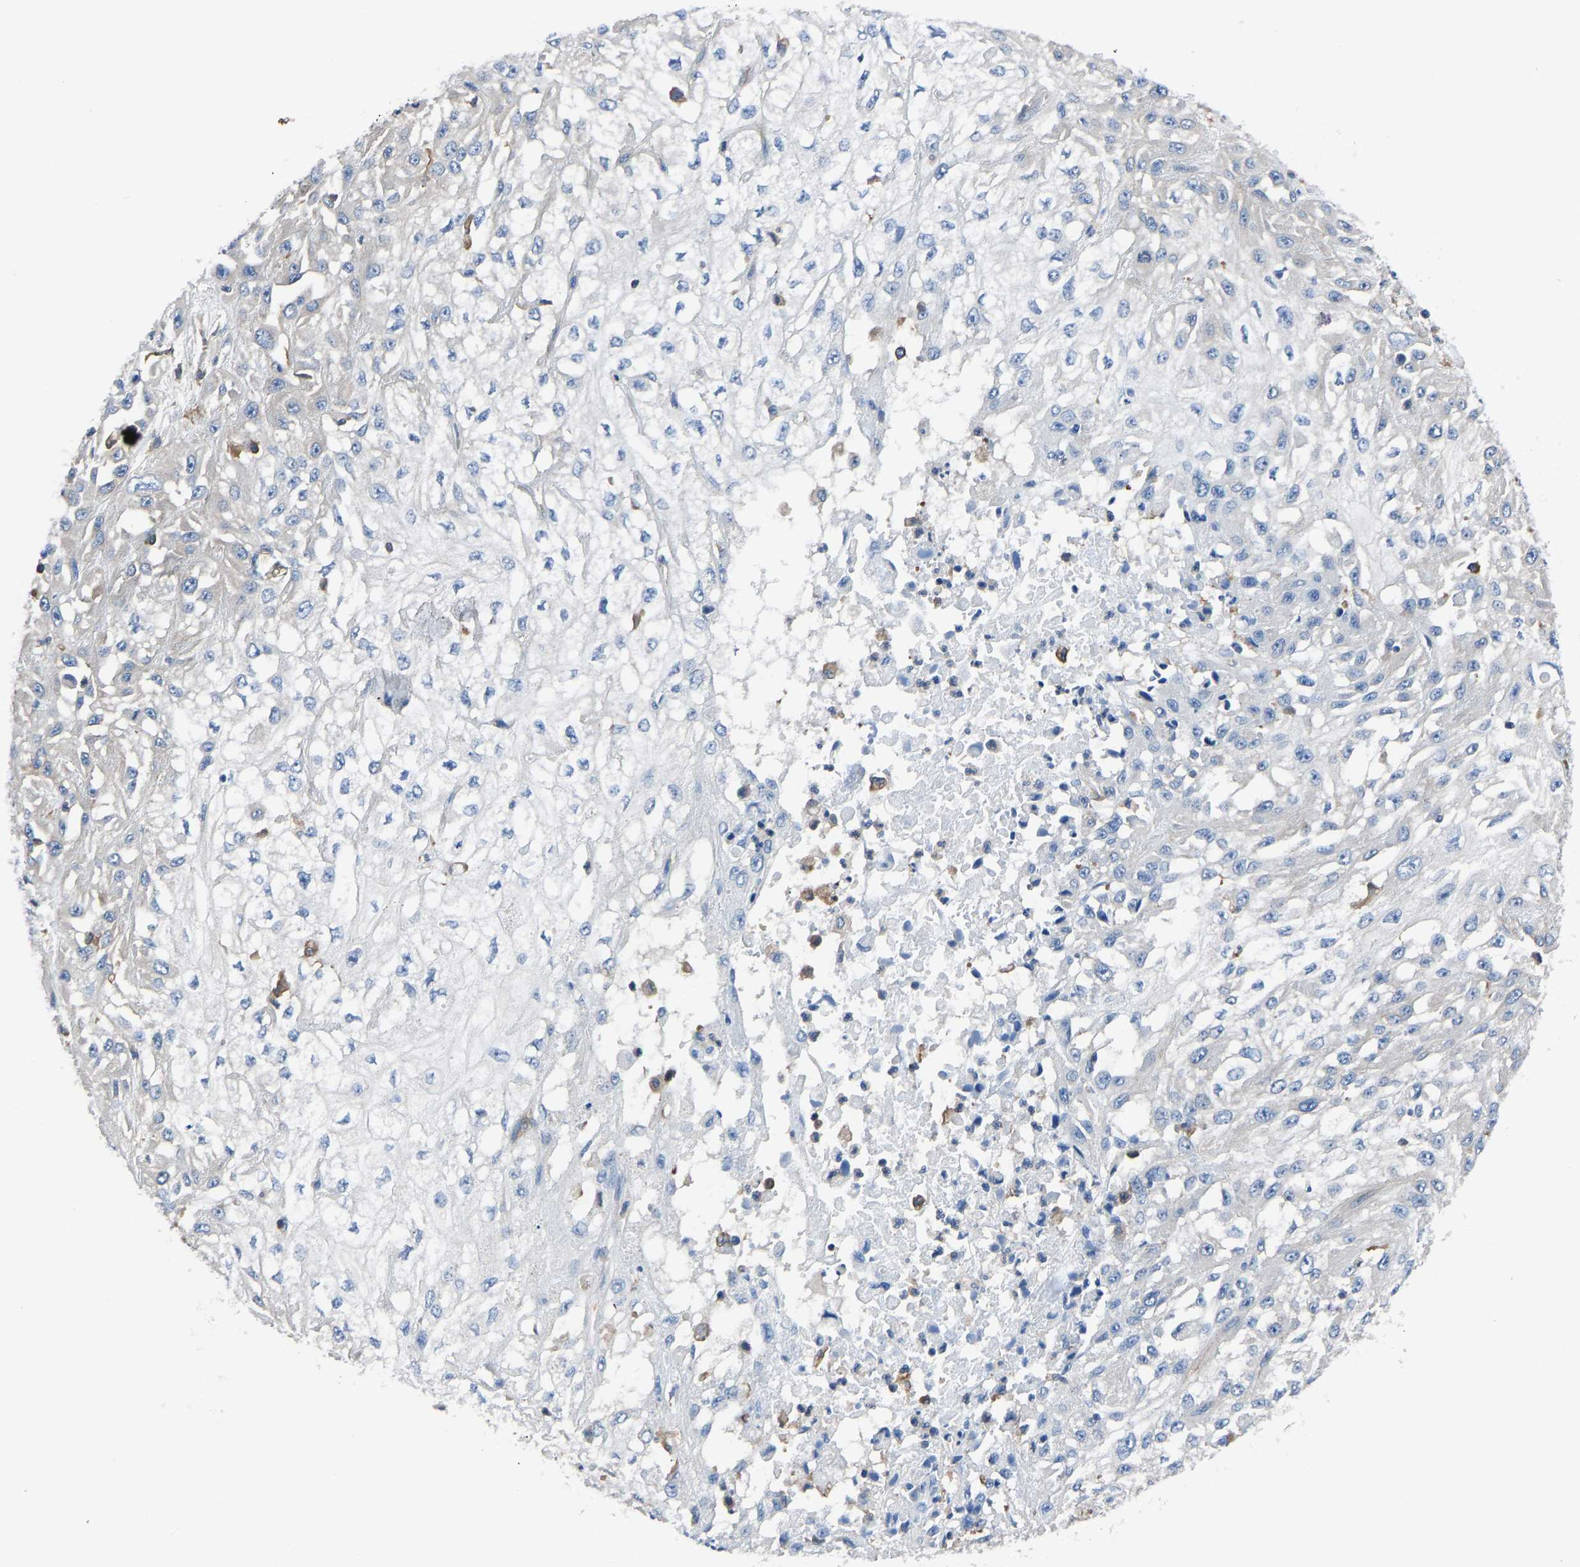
{"staining": {"intensity": "negative", "quantity": "none", "location": "none"}, "tissue": "skin cancer", "cell_type": "Tumor cells", "image_type": "cancer", "snomed": [{"axis": "morphology", "description": "Squamous cell carcinoma, NOS"}, {"axis": "morphology", "description": "Squamous cell carcinoma, metastatic, NOS"}, {"axis": "topography", "description": "Skin"}, {"axis": "topography", "description": "Lymph node"}], "caption": "The image demonstrates no staining of tumor cells in skin cancer (squamous cell carcinoma).", "gene": "PRKAR1A", "patient": {"sex": "male", "age": 75}}